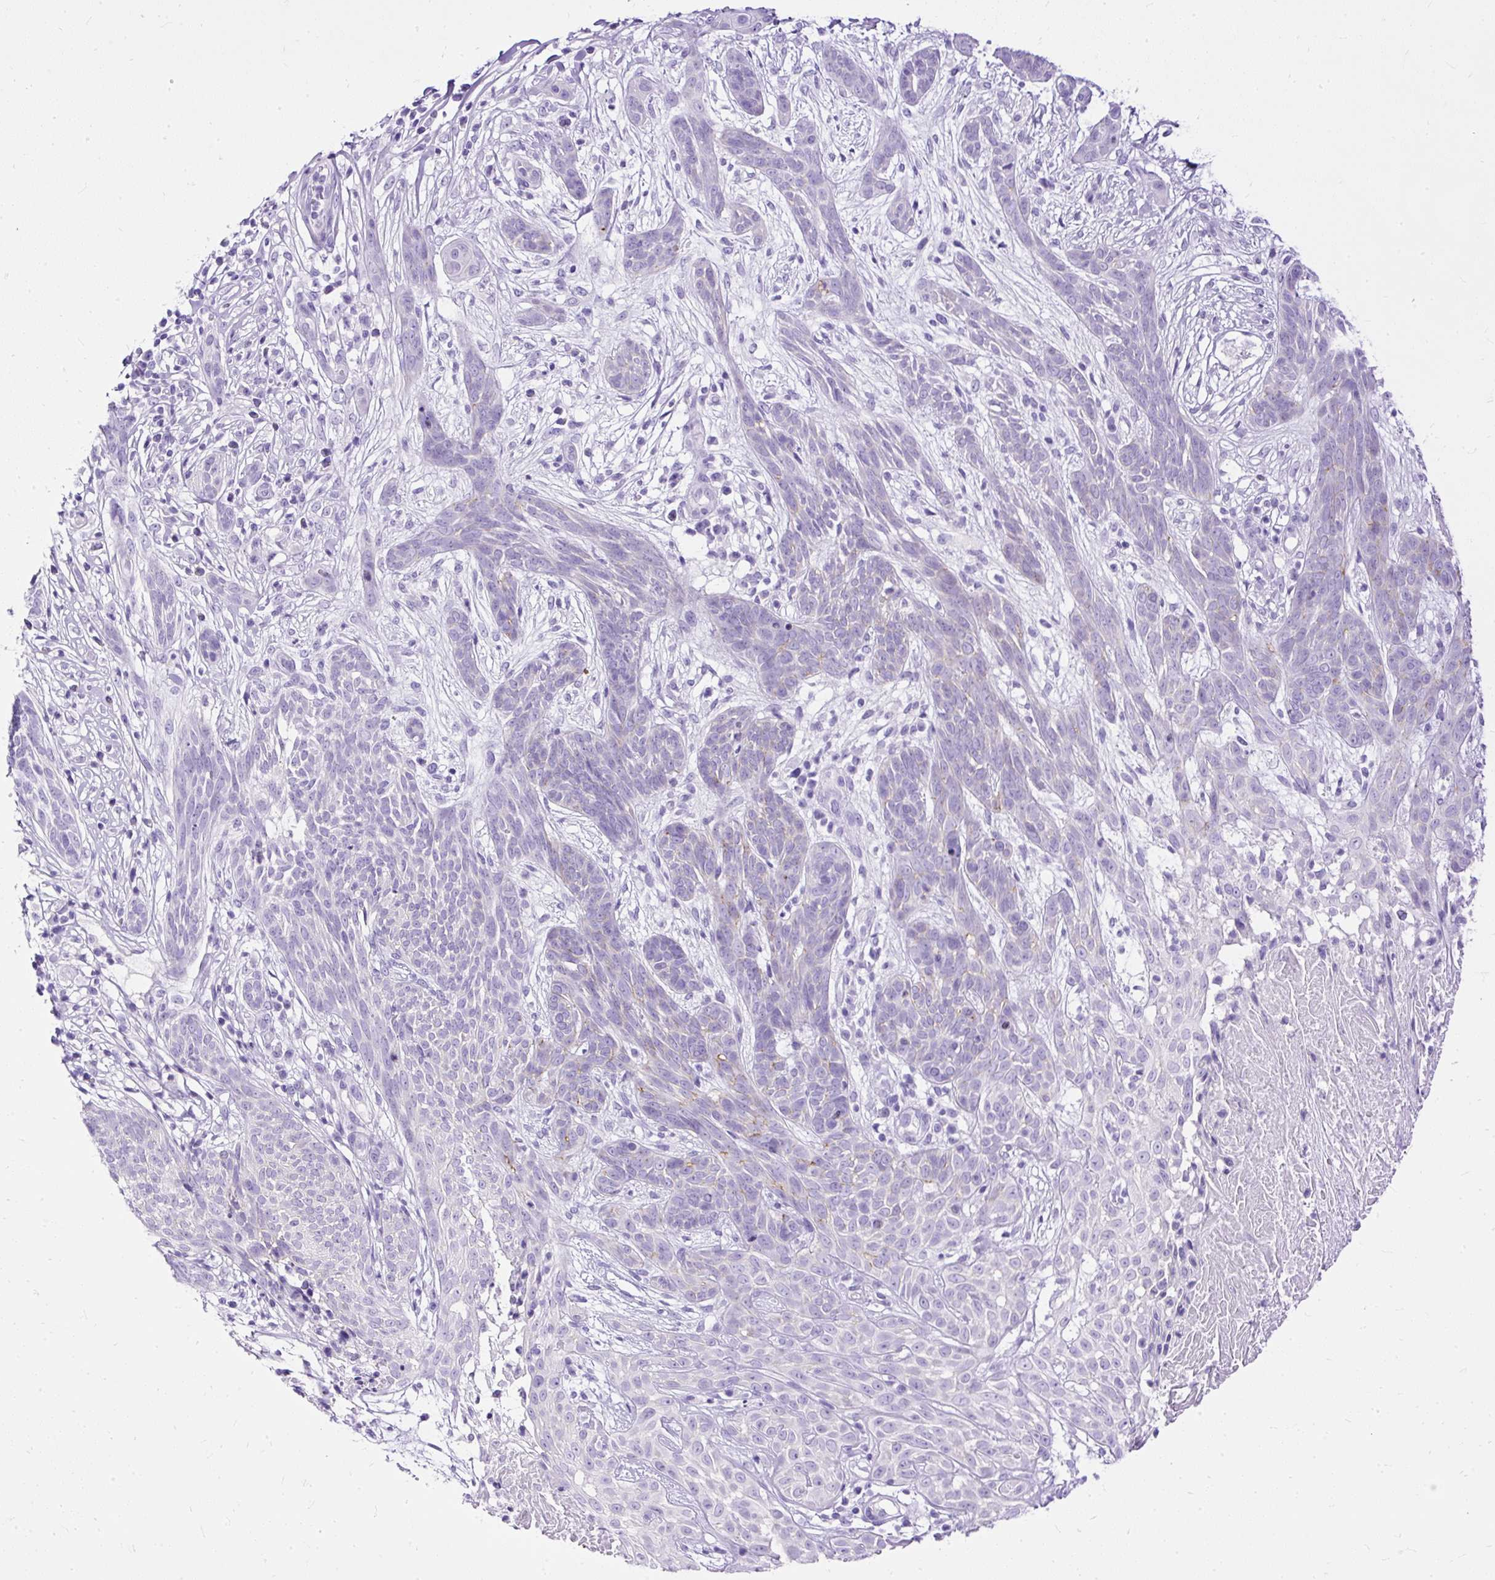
{"staining": {"intensity": "negative", "quantity": "none", "location": "none"}, "tissue": "skin cancer", "cell_type": "Tumor cells", "image_type": "cancer", "snomed": [{"axis": "morphology", "description": "Basal cell carcinoma"}, {"axis": "topography", "description": "Skin"}, {"axis": "topography", "description": "Skin, foot"}], "caption": "Immunohistochemistry (IHC) image of neoplastic tissue: skin basal cell carcinoma stained with DAB displays no significant protein positivity in tumor cells. (Stains: DAB immunohistochemistry (IHC) with hematoxylin counter stain, Microscopy: brightfield microscopy at high magnification).", "gene": "HEY1", "patient": {"sex": "female", "age": 86}}